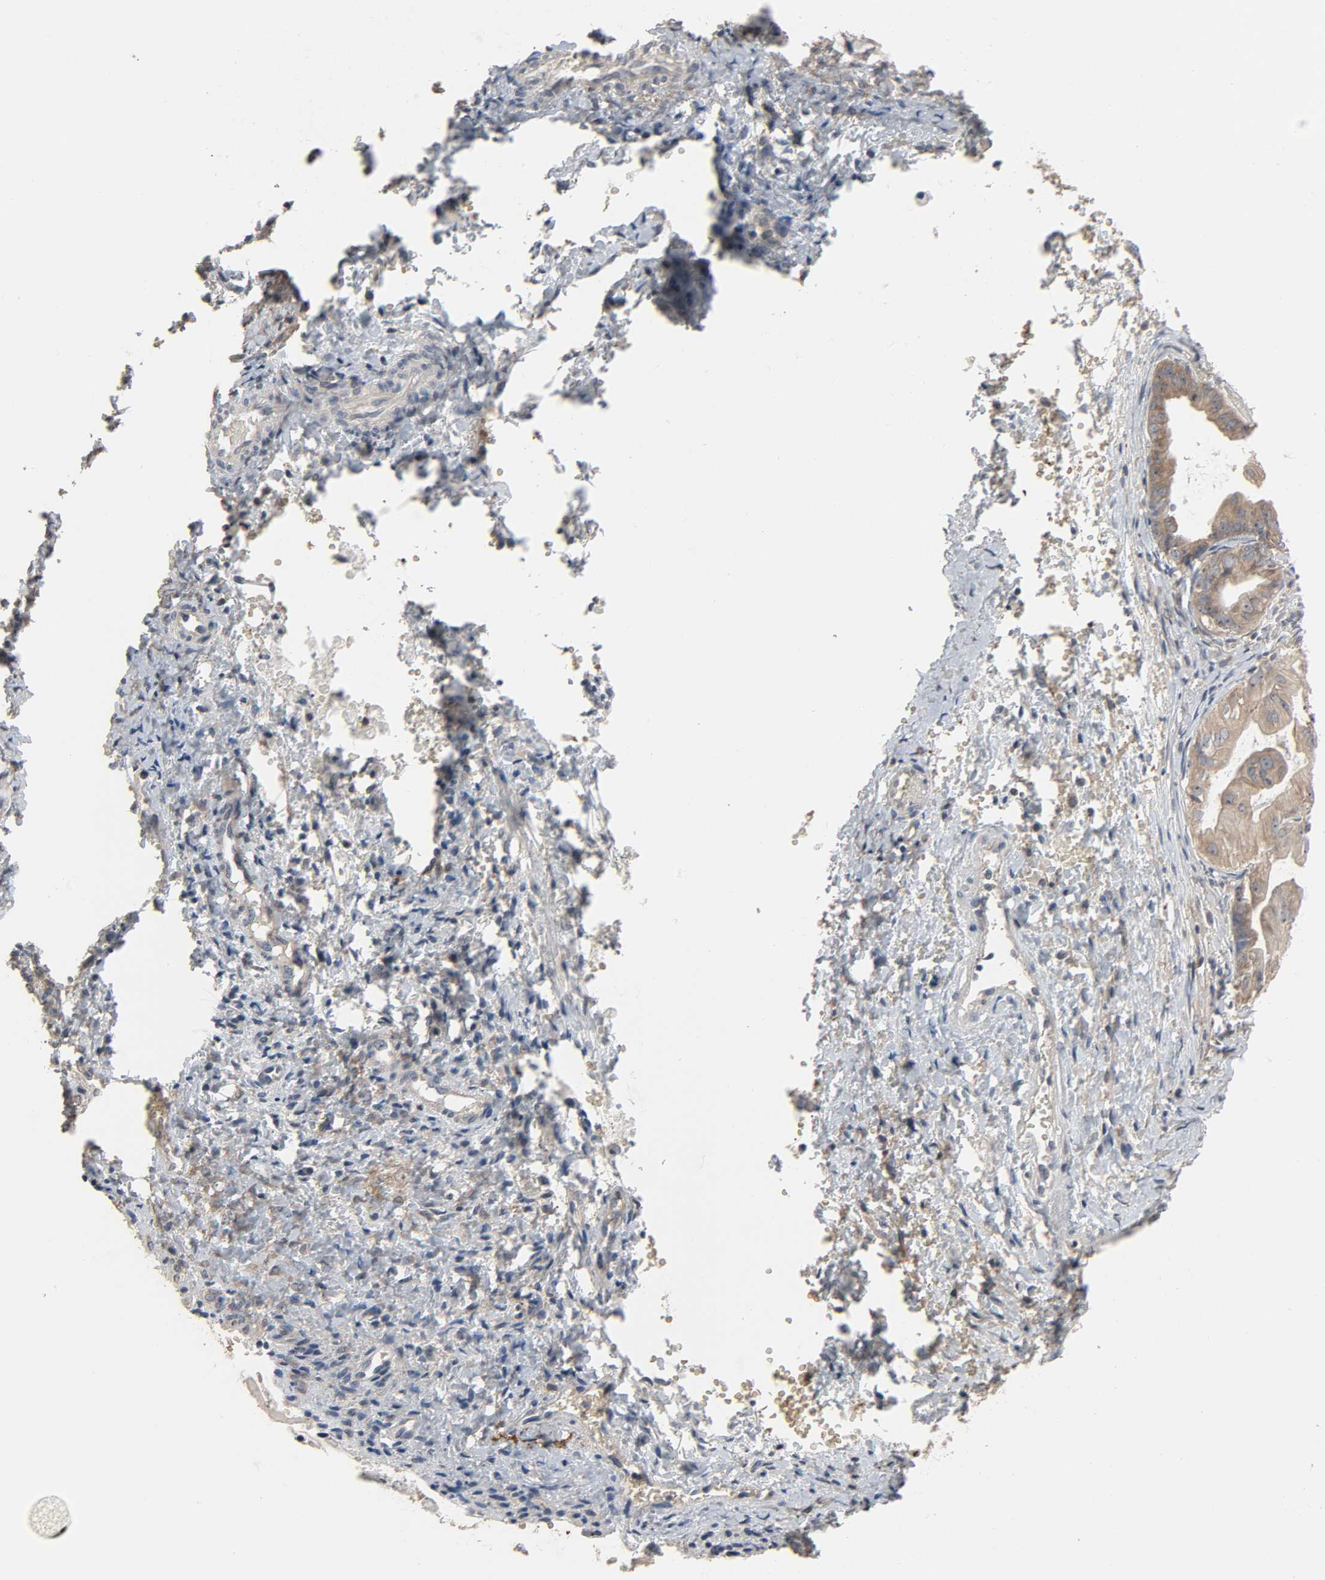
{"staining": {"intensity": "moderate", "quantity": ">75%", "location": "cytoplasmic/membranous"}, "tissue": "ovarian cancer", "cell_type": "Tumor cells", "image_type": "cancer", "snomed": [{"axis": "morphology", "description": "Cystadenocarcinoma, mucinous, NOS"}, {"axis": "topography", "description": "Ovary"}], "caption": "A photomicrograph of mucinous cystadenocarcinoma (ovarian) stained for a protein exhibits moderate cytoplasmic/membranous brown staining in tumor cells.", "gene": "PLEKHA2", "patient": {"sex": "female", "age": 36}}